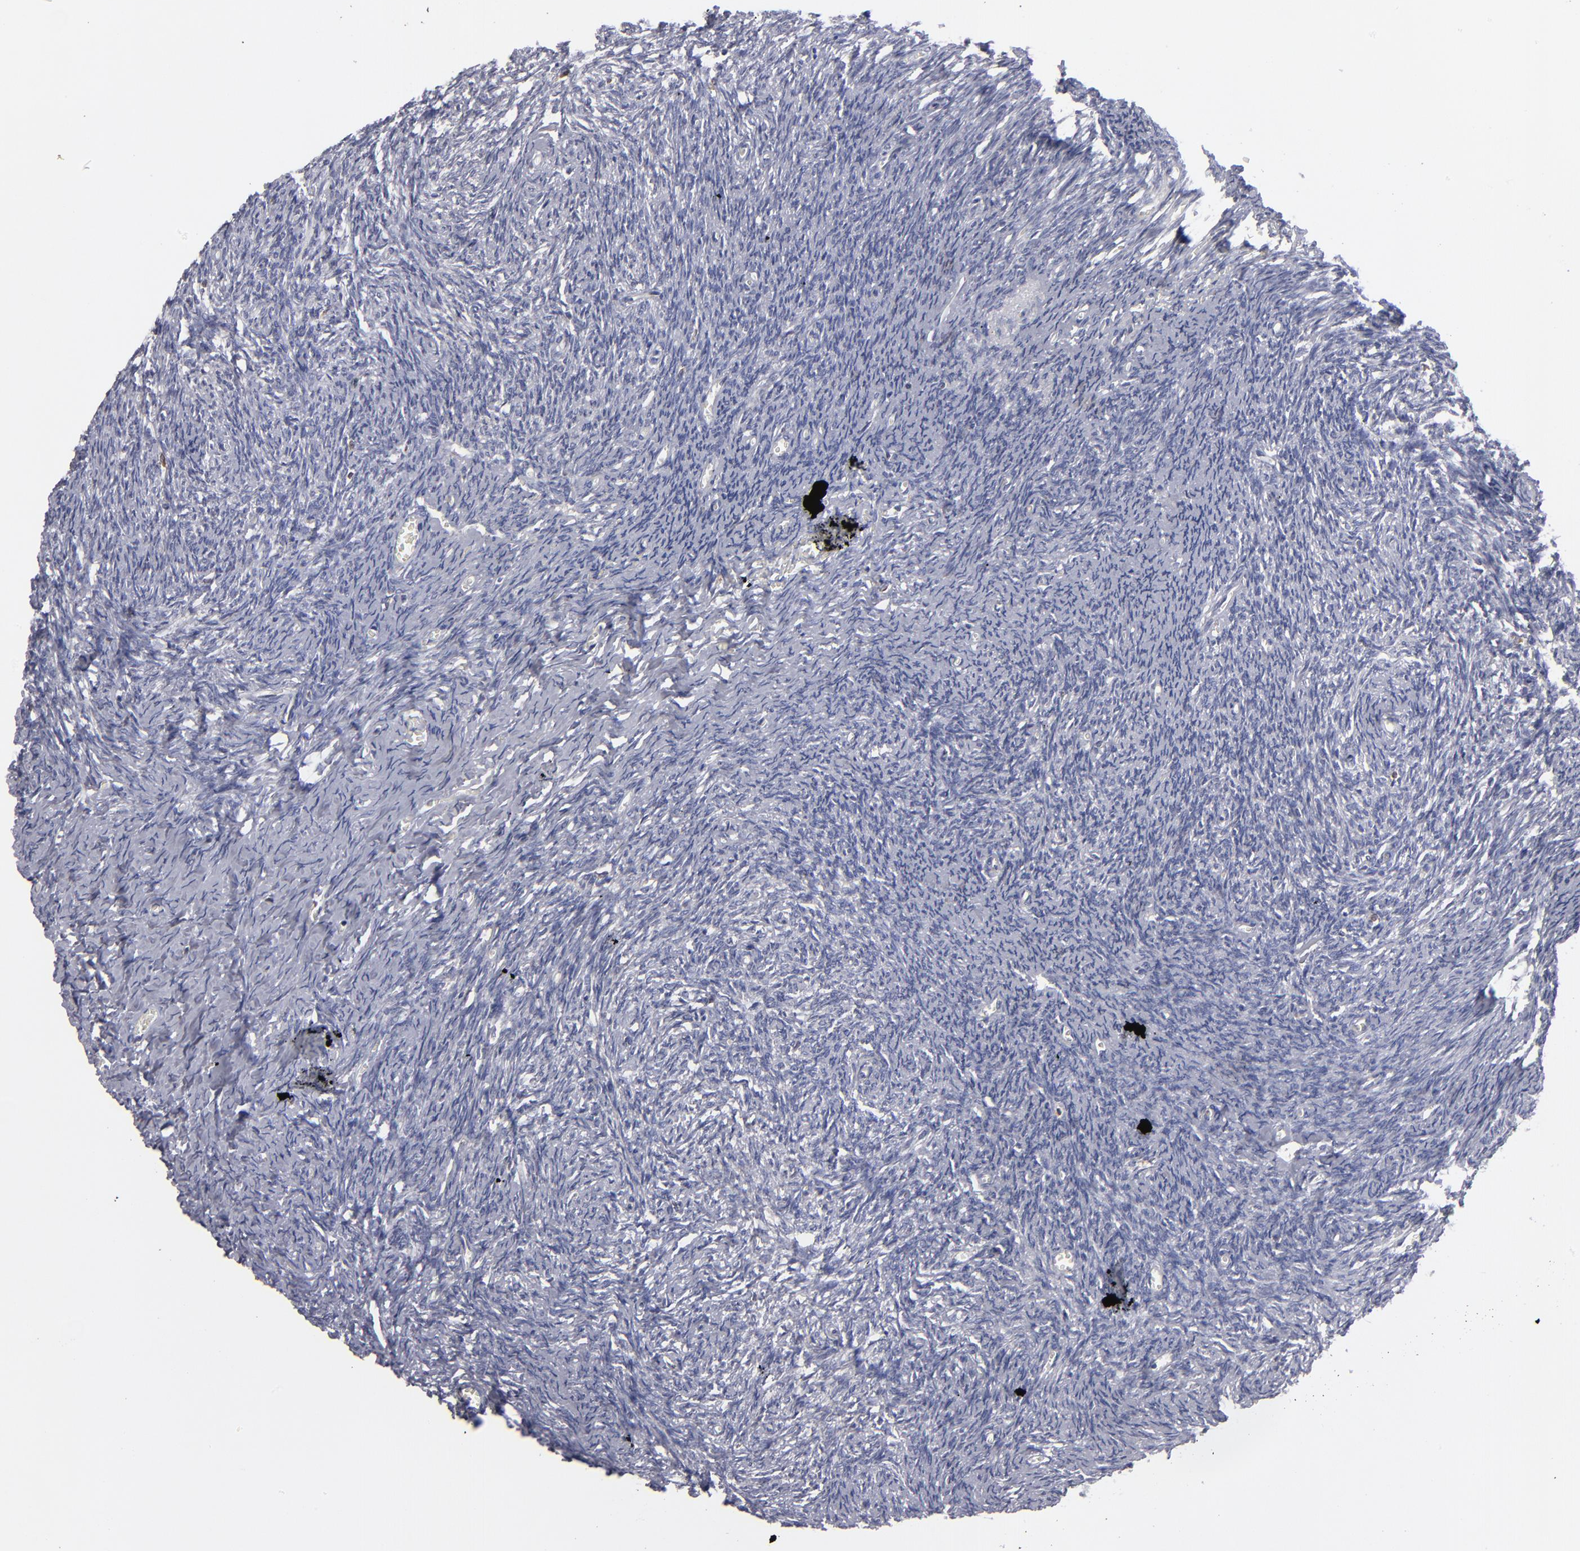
{"staining": {"intensity": "negative", "quantity": "none", "location": "none"}, "tissue": "ovary", "cell_type": "Ovarian stroma cells", "image_type": "normal", "snomed": [{"axis": "morphology", "description": "Normal tissue, NOS"}, {"axis": "topography", "description": "Ovary"}], "caption": "Ovarian stroma cells are negative for protein expression in normal human ovary. (Brightfield microscopy of DAB IHC at high magnification).", "gene": "TMX1", "patient": {"sex": "female", "age": 54}}